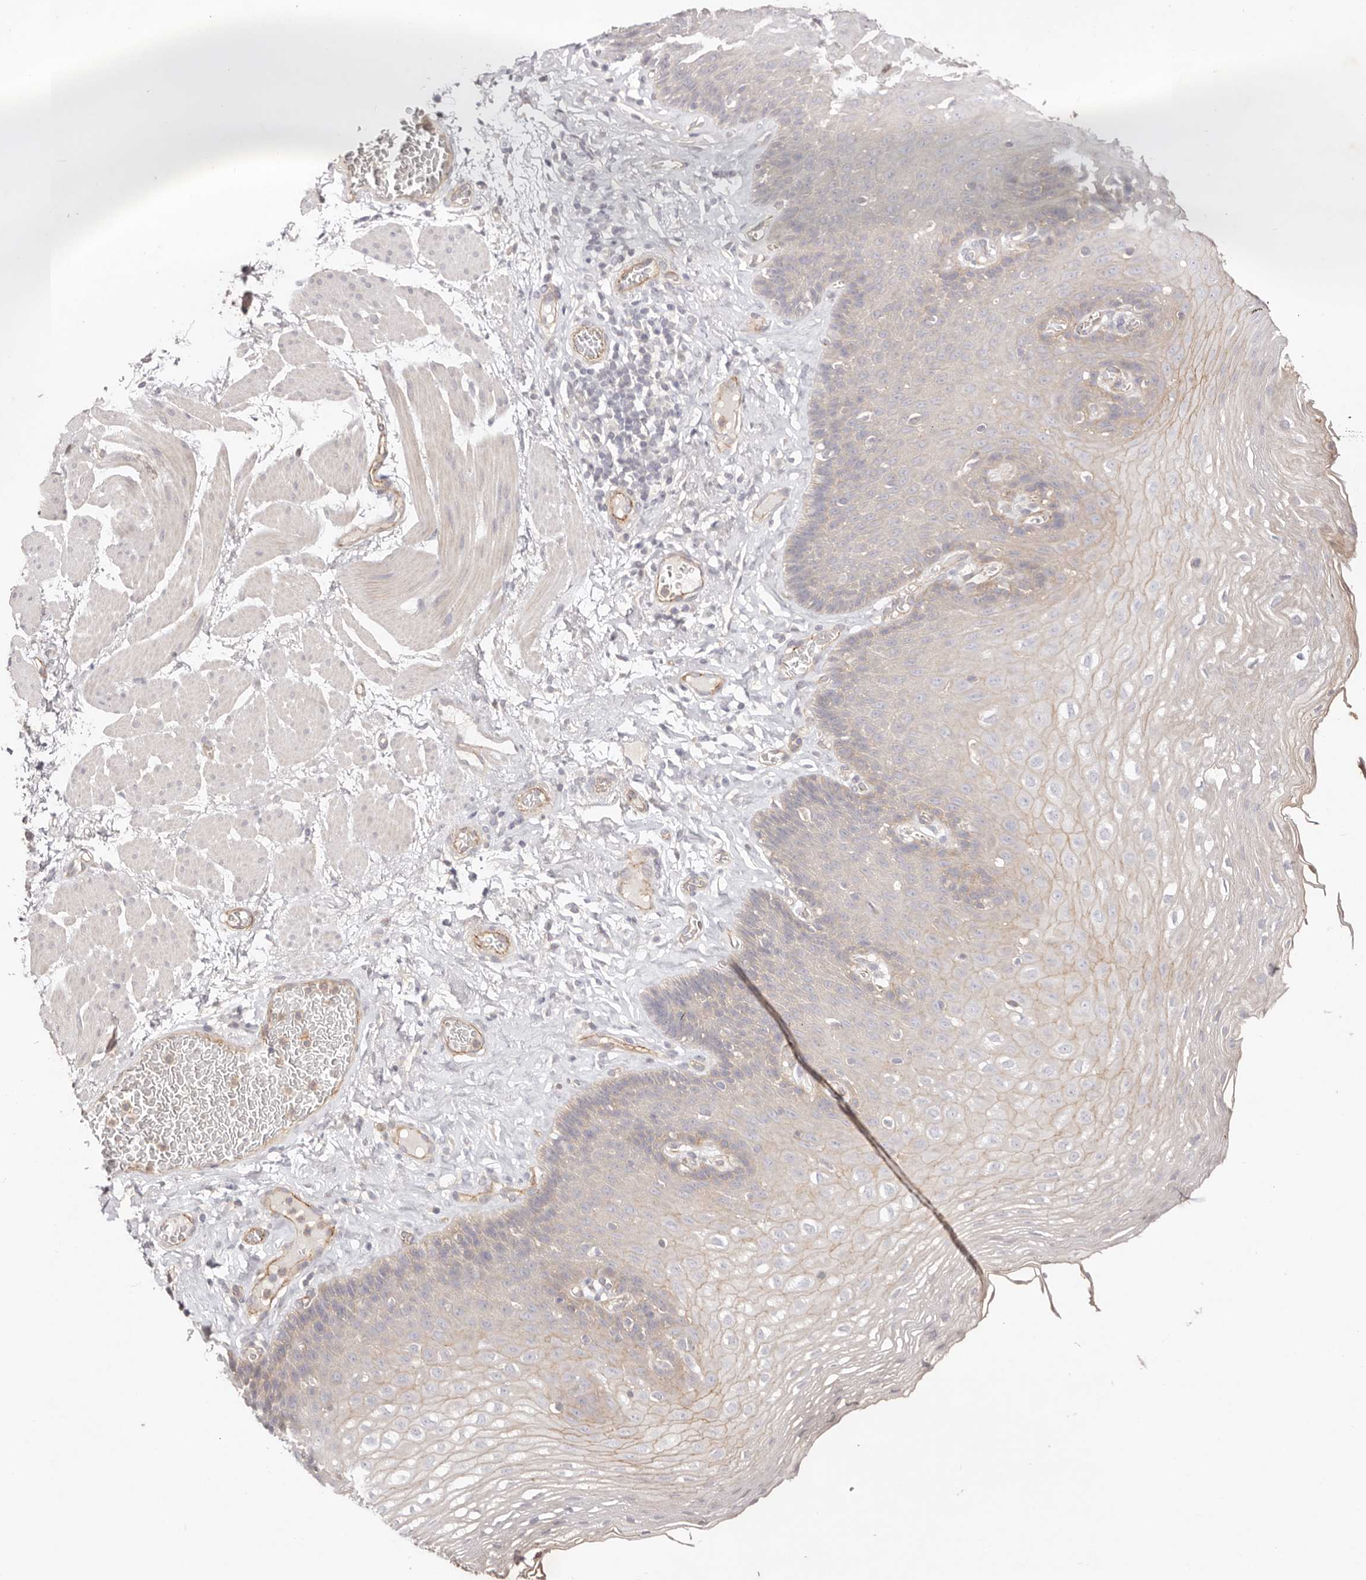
{"staining": {"intensity": "weak", "quantity": "<25%", "location": "cytoplasmic/membranous"}, "tissue": "esophagus", "cell_type": "Squamous epithelial cells", "image_type": "normal", "snomed": [{"axis": "morphology", "description": "Normal tissue, NOS"}, {"axis": "topography", "description": "Esophagus"}], "caption": "DAB immunohistochemical staining of normal human esophagus exhibits no significant positivity in squamous epithelial cells.", "gene": "SLC35B2", "patient": {"sex": "female", "age": 66}}